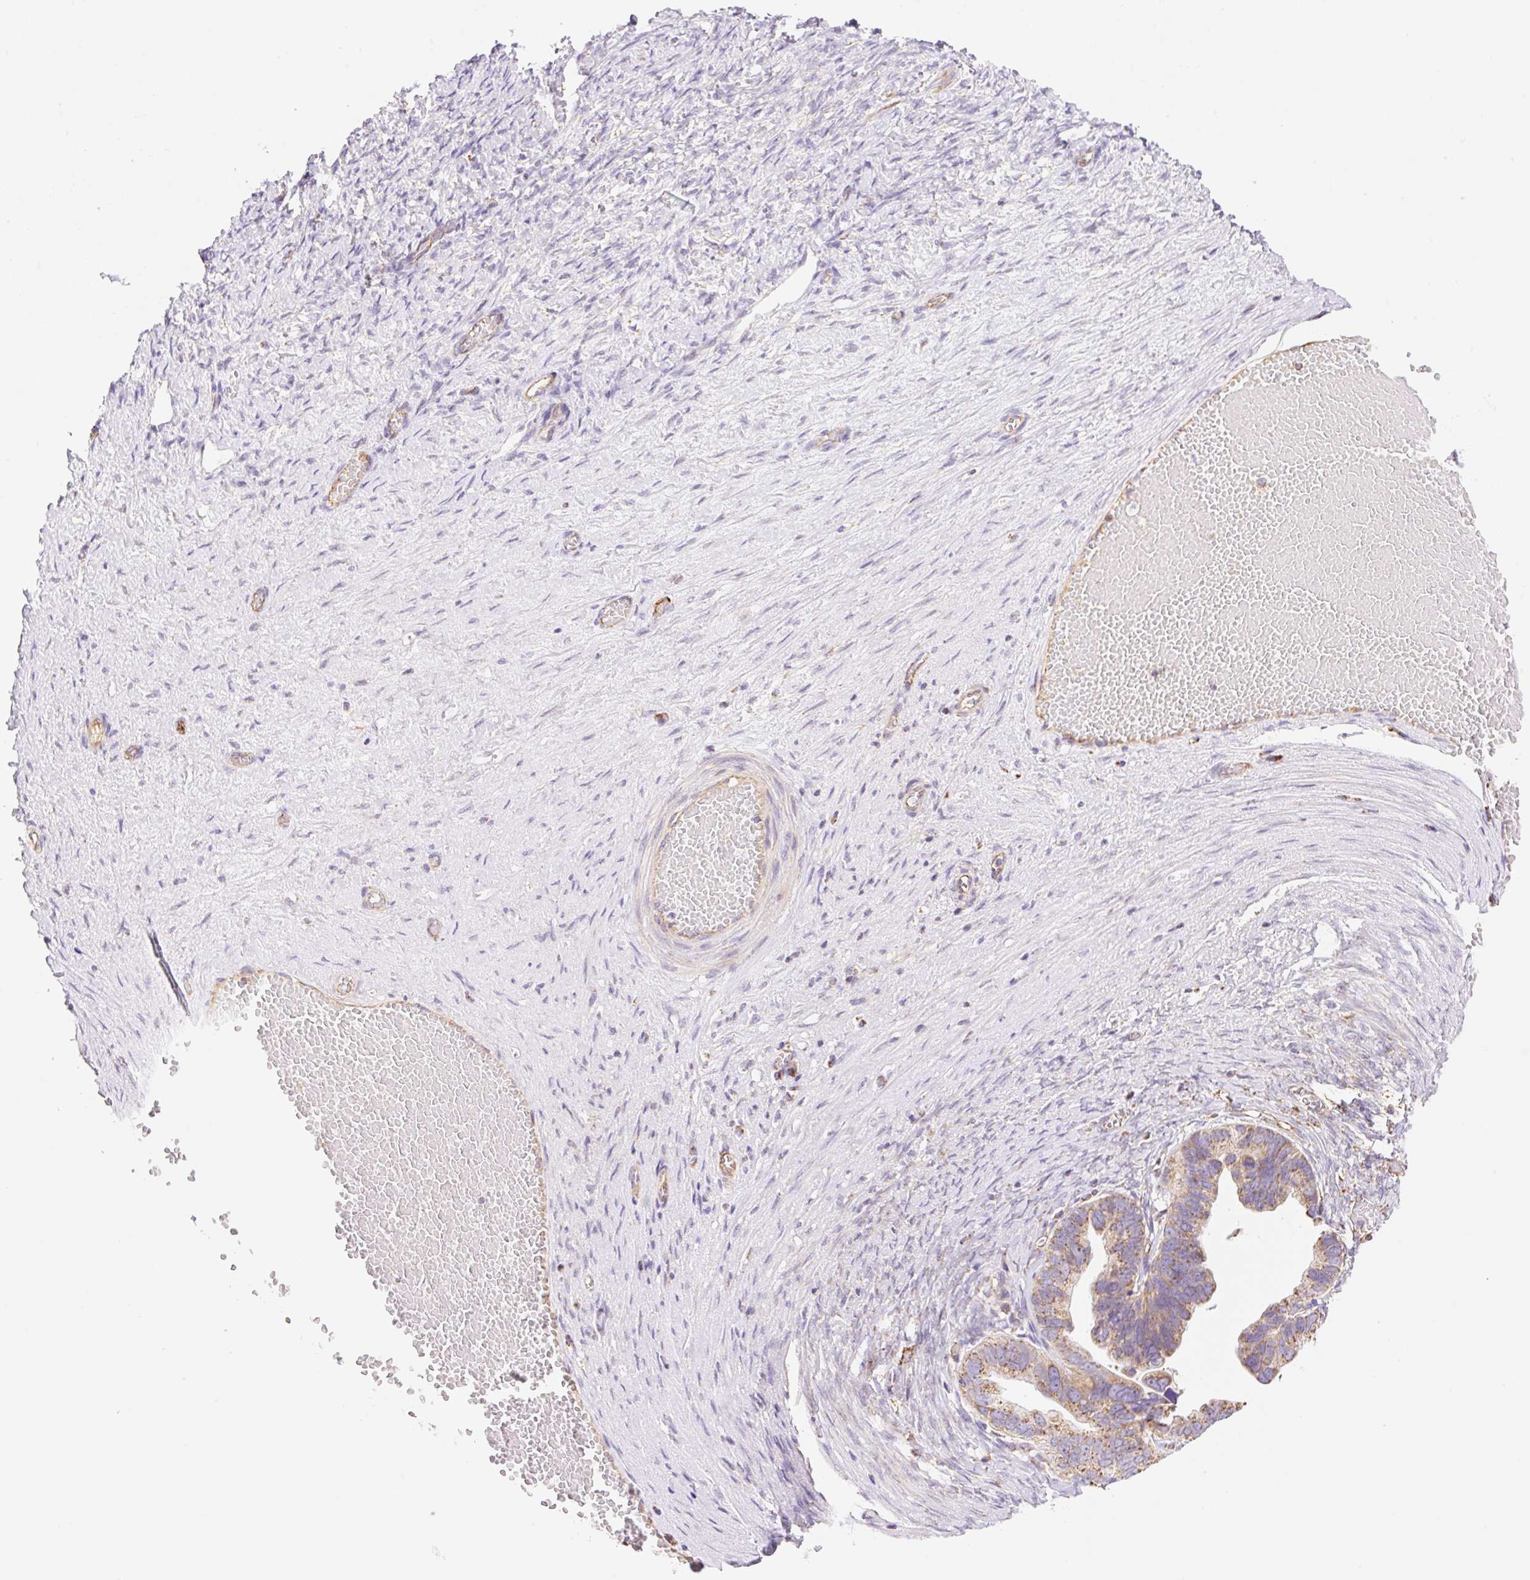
{"staining": {"intensity": "weak", "quantity": "25%-75%", "location": "cytoplasmic/membranous"}, "tissue": "ovarian cancer", "cell_type": "Tumor cells", "image_type": "cancer", "snomed": [{"axis": "morphology", "description": "Cystadenocarcinoma, serous, NOS"}, {"axis": "topography", "description": "Ovary"}], "caption": "Immunohistochemical staining of human serous cystadenocarcinoma (ovarian) exhibits low levels of weak cytoplasmic/membranous expression in approximately 25%-75% of tumor cells.", "gene": "ESAM", "patient": {"sex": "female", "age": 56}}